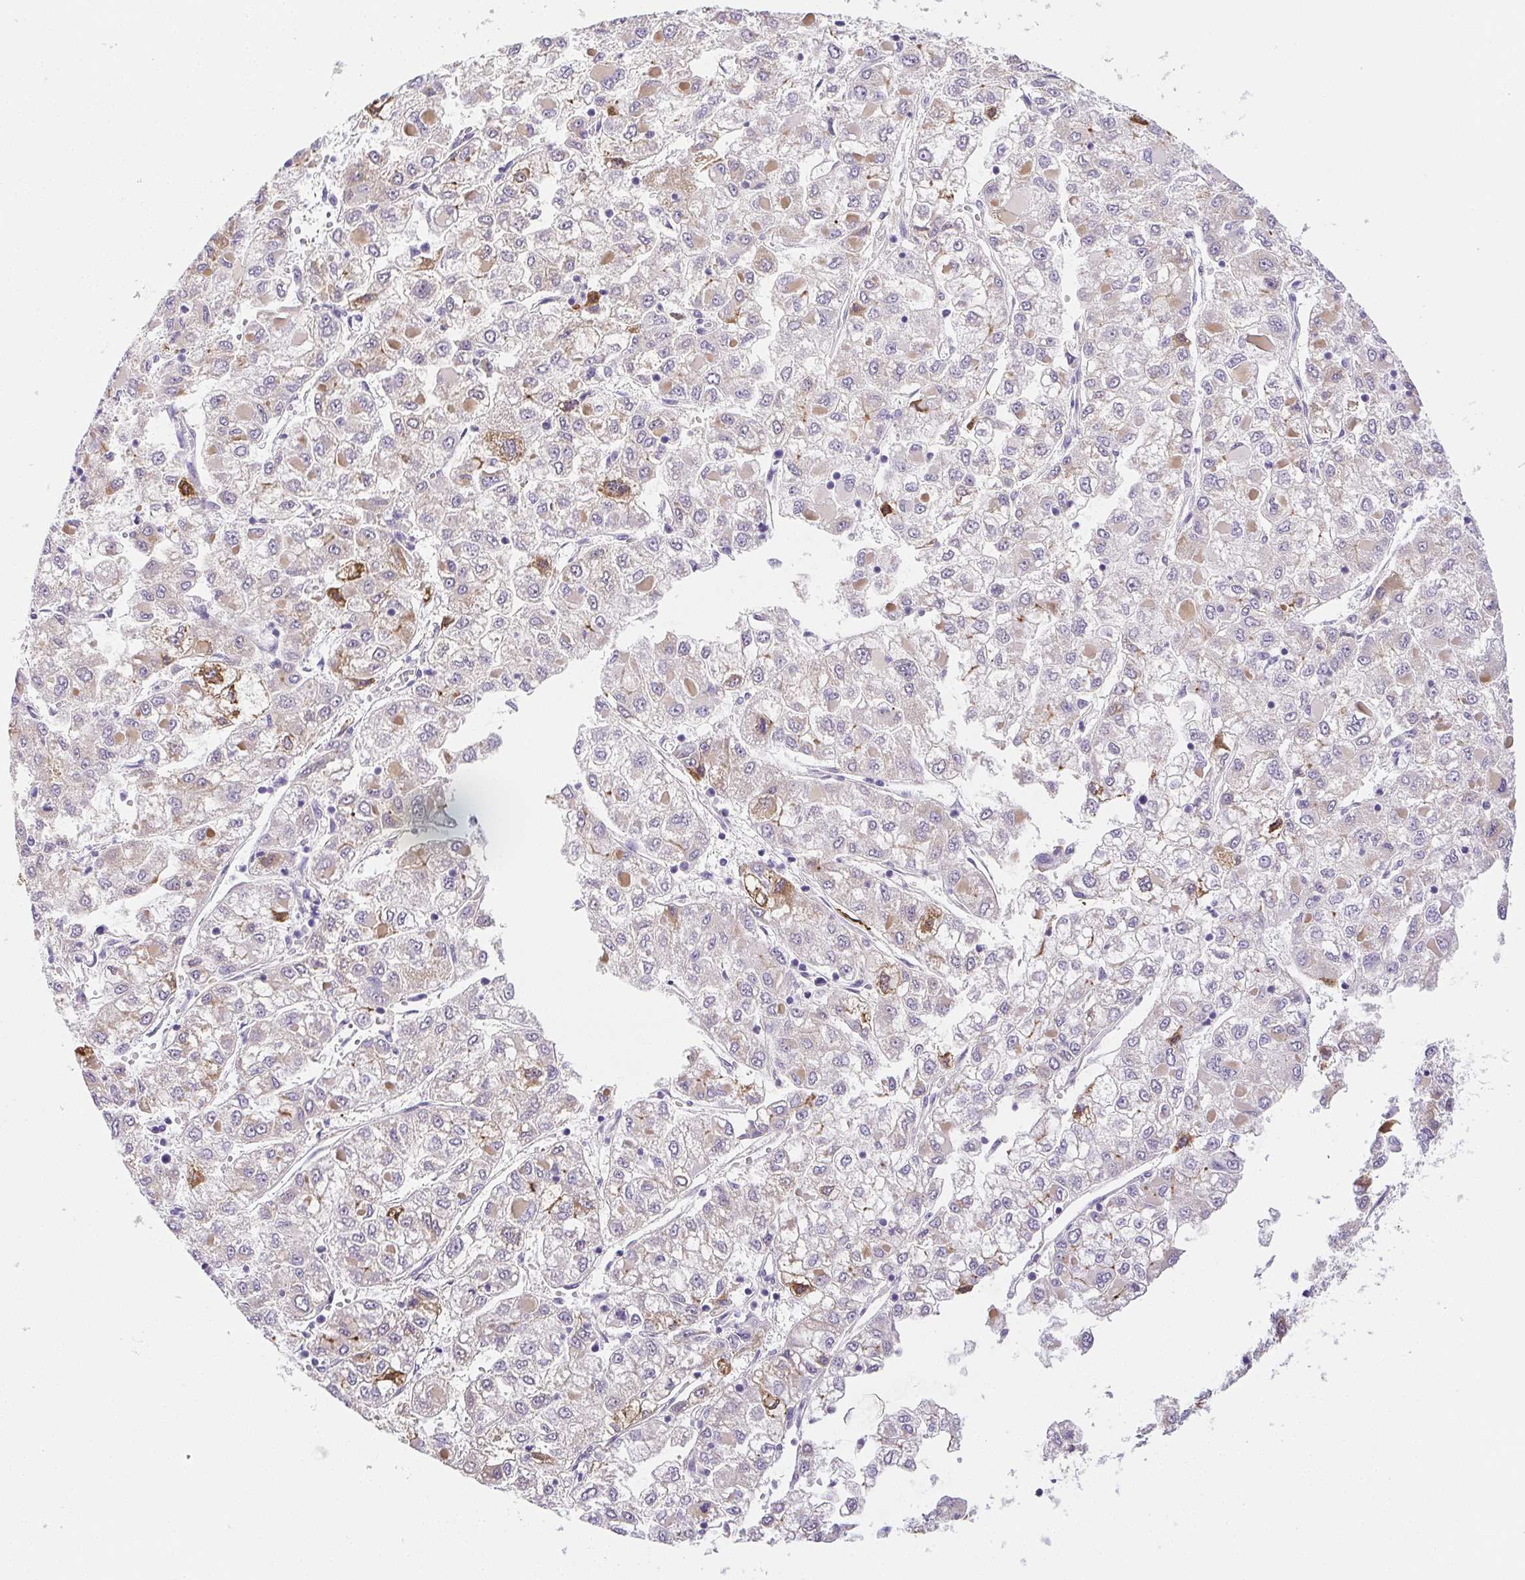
{"staining": {"intensity": "weak", "quantity": "25%-75%", "location": "cytoplasmic/membranous"}, "tissue": "liver cancer", "cell_type": "Tumor cells", "image_type": "cancer", "snomed": [{"axis": "morphology", "description": "Carcinoma, Hepatocellular, NOS"}, {"axis": "topography", "description": "Liver"}], "caption": "Immunohistochemistry (IHC) photomicrograph of neoplastic tissue: human liver hepatocellular carcinoma stained using immunohistochemistry (IHC) demonstrates low levels of weak protein expression localized specifically in the cytoplasmic/membranous of tumor cells, appearing as a cytoplasmic/membranous brown color.", "gene": "VTN", "patient": {"sex": "male", "age": 40}}